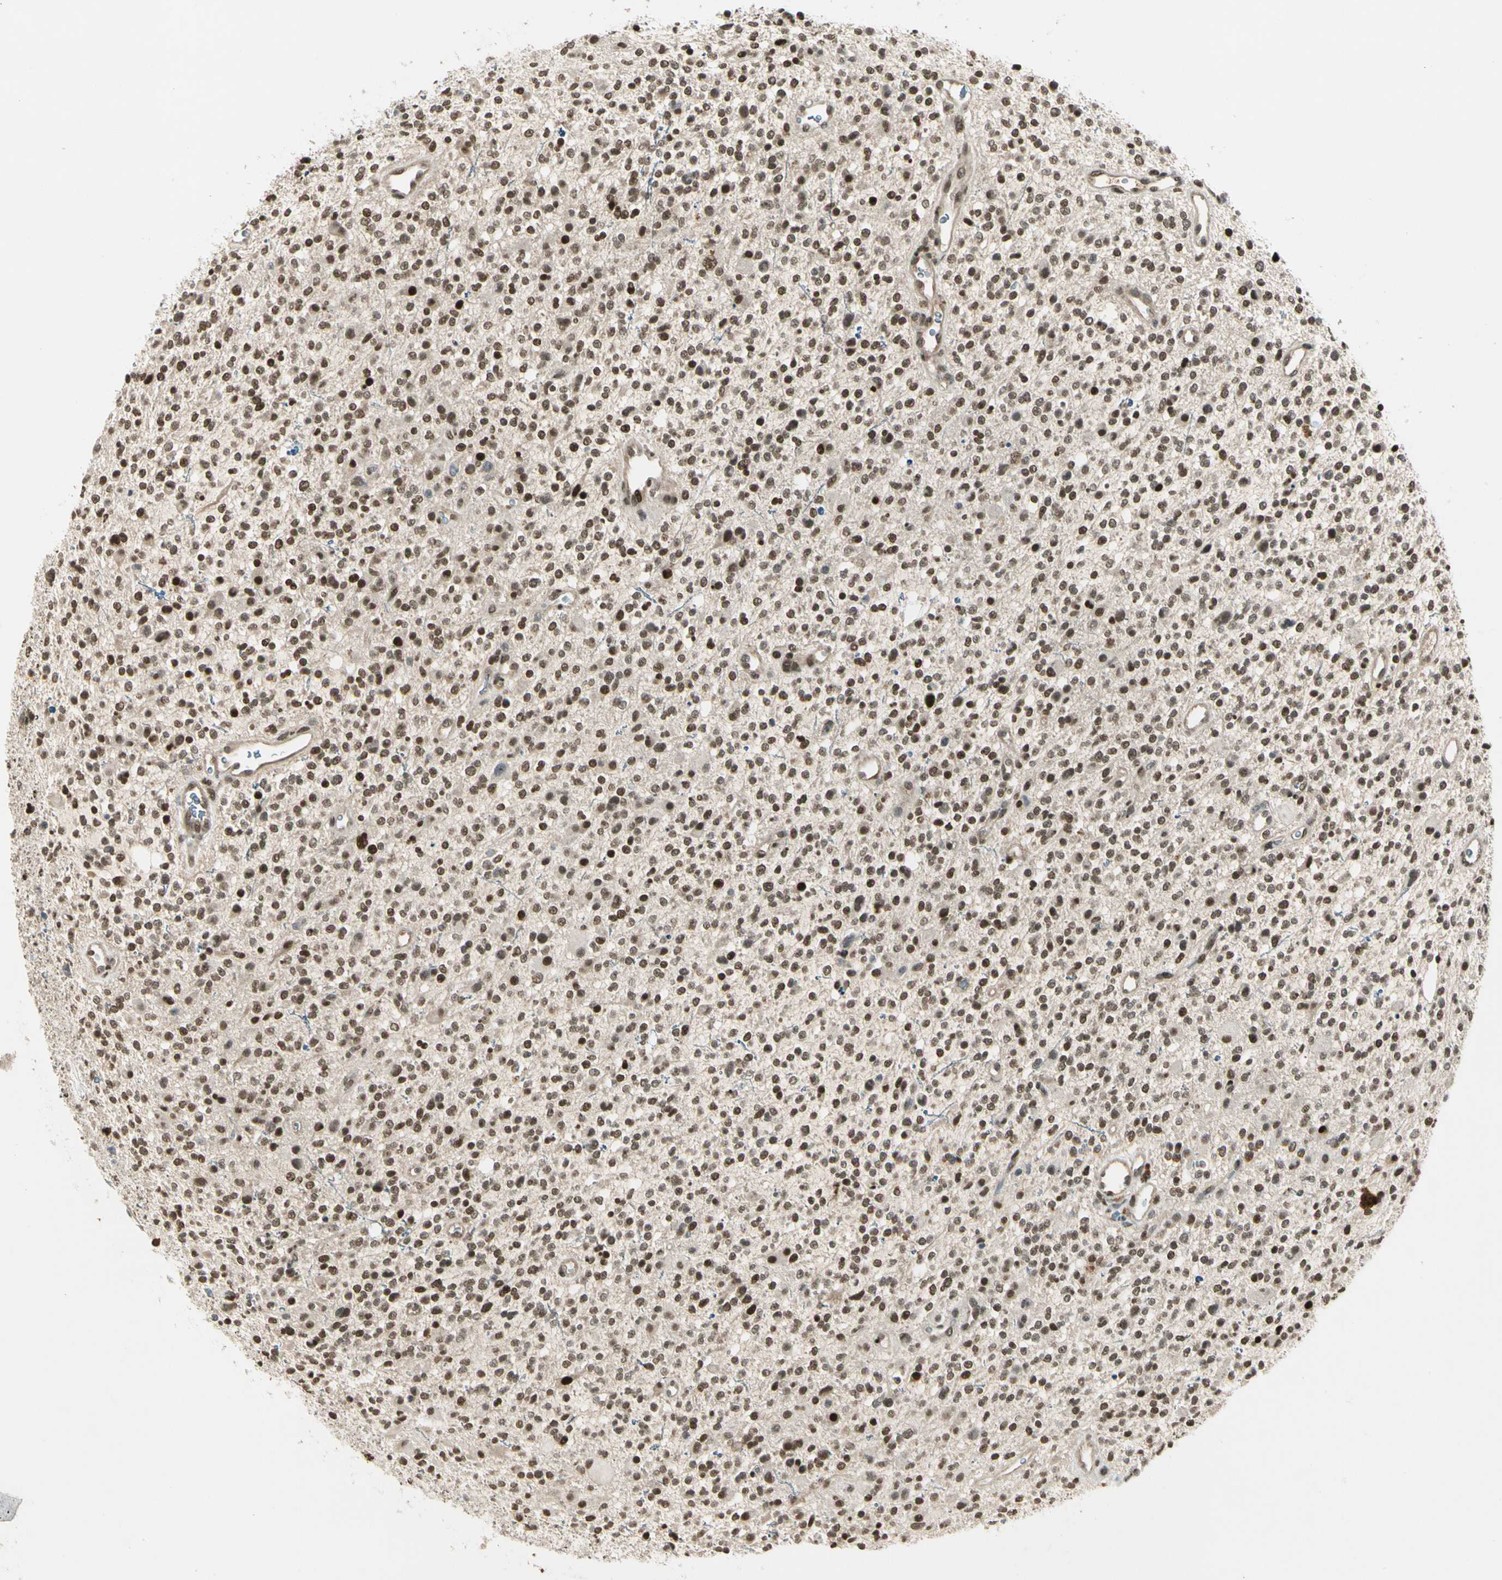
{"staining": {"intensity": "strong", "quantity": ">75%", "location": "nuclear"}, "tissue": "glioma", "cell_type": "Tumor cells", "image_type": "cancer", "snomed": [{"axis": "morphology", "description": "Glioma, malignant, High grade"}, {"axis": "topography", "description": "Brain"}], "caption": "Protein staining demonstrates strong nuclear positivity in about >75% of tumor cells in glioma. (Stains: DAB (3,3'-diaminobenzidine) in brown, nuclei in blue, Microscopy: brightfield microscopy at high magnification).", "gene": "GTF3A", "patient": {"sex": "male", "age": 48}}